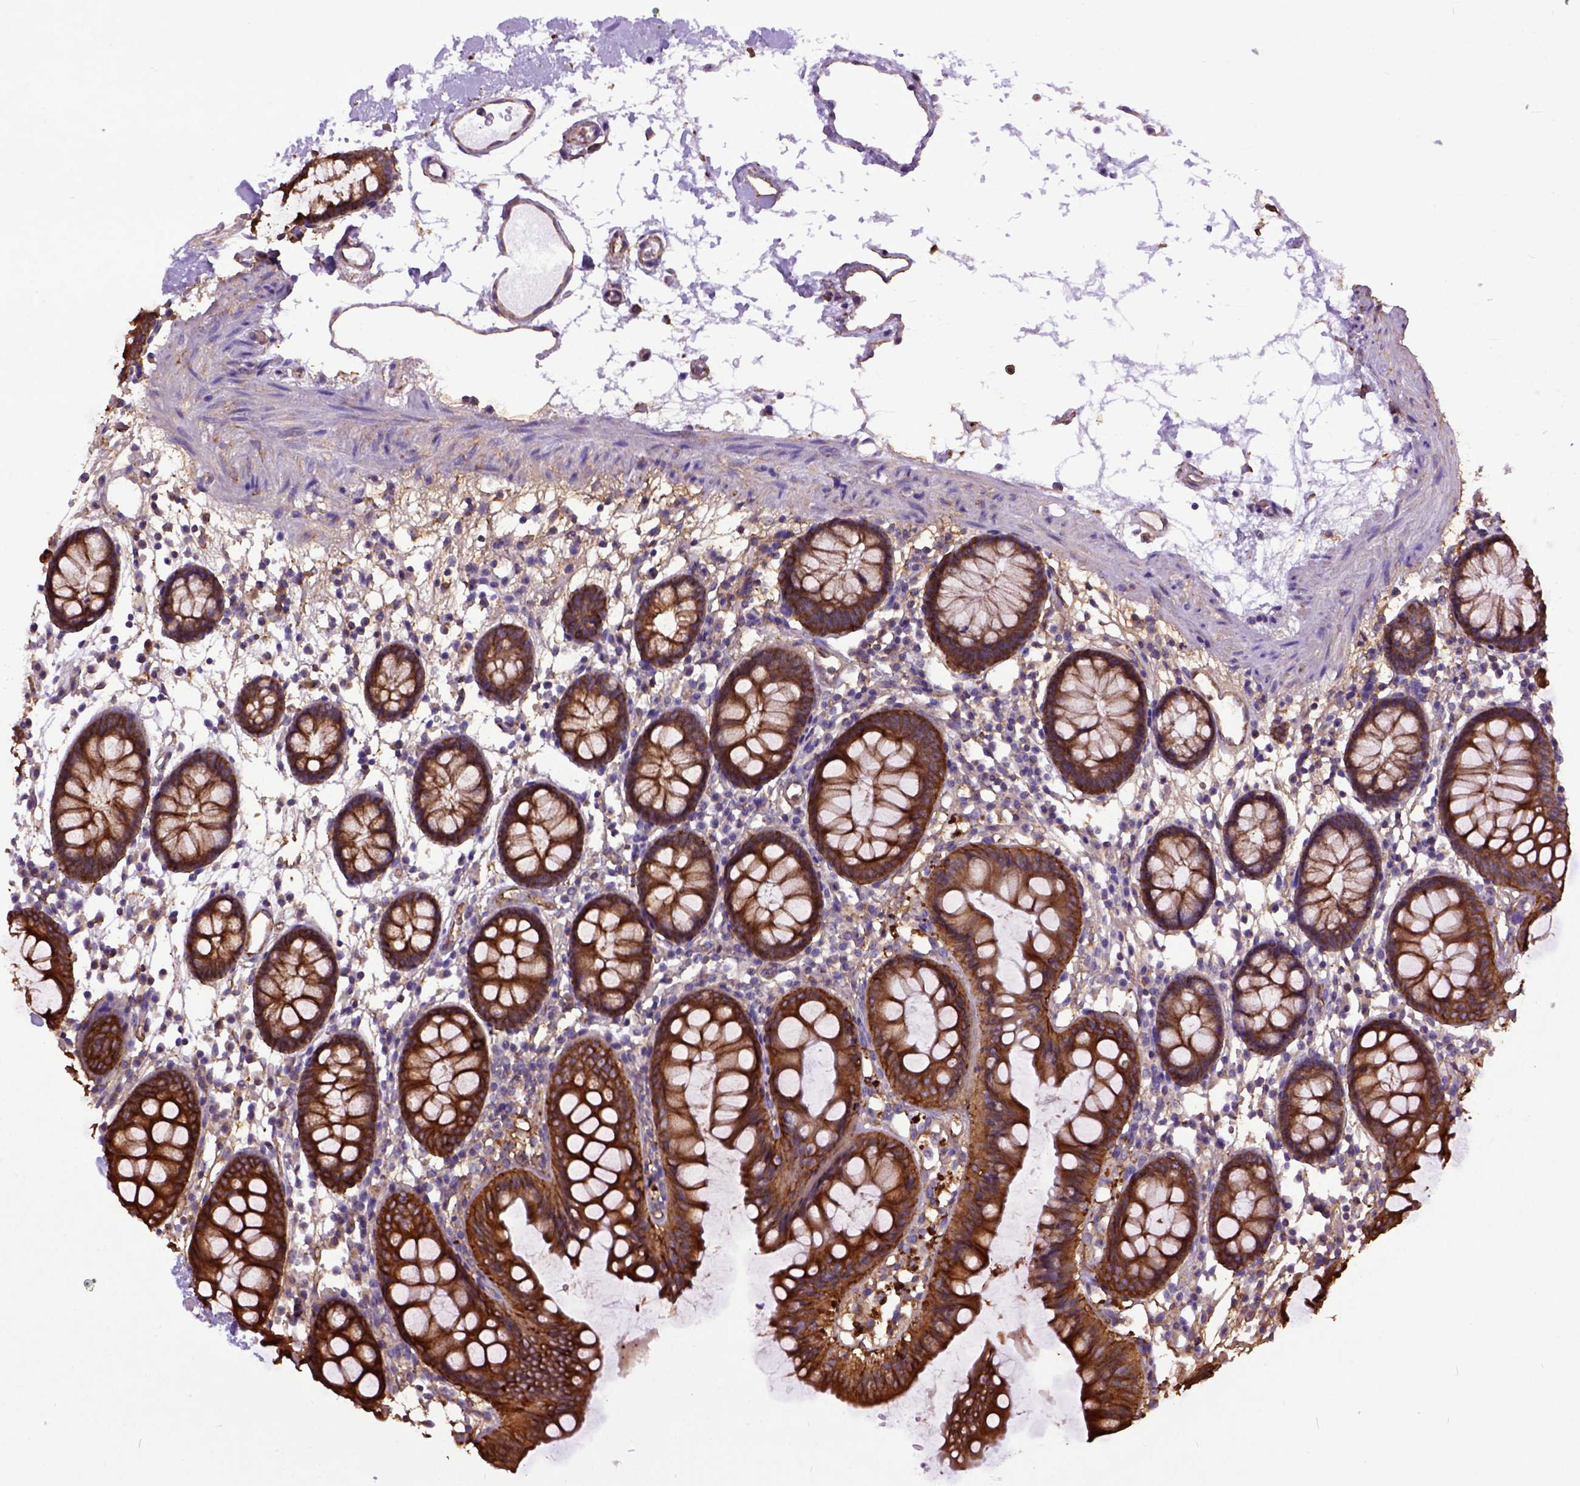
{"staining": {"intensity": "moderate", "quantity": ">75%", "location": "cytoplasmic/membranous"}, "tissue": "colon", "cell_type": "Endothelial cells", "image_type": "normal", "snomed": [{"axis": "morphology", "description": "Normal tissue, NOS"}, {"axis": "topography", "description": "Colon"}], "caption": "Immunohistochemistry of benign colon reveals medium levels of moderate cytoplasmic/membranous expression in approximately >75% of endothelial cells. The staining was performed using DAB (3,3'-diaminobenzidine) to visualize the protein expression in brown, while the nuclei were stained in blue with hematoxylin (Magnification: 20x).", "gene": "MVP", "patient": {"sex": "female", "age": 84}}